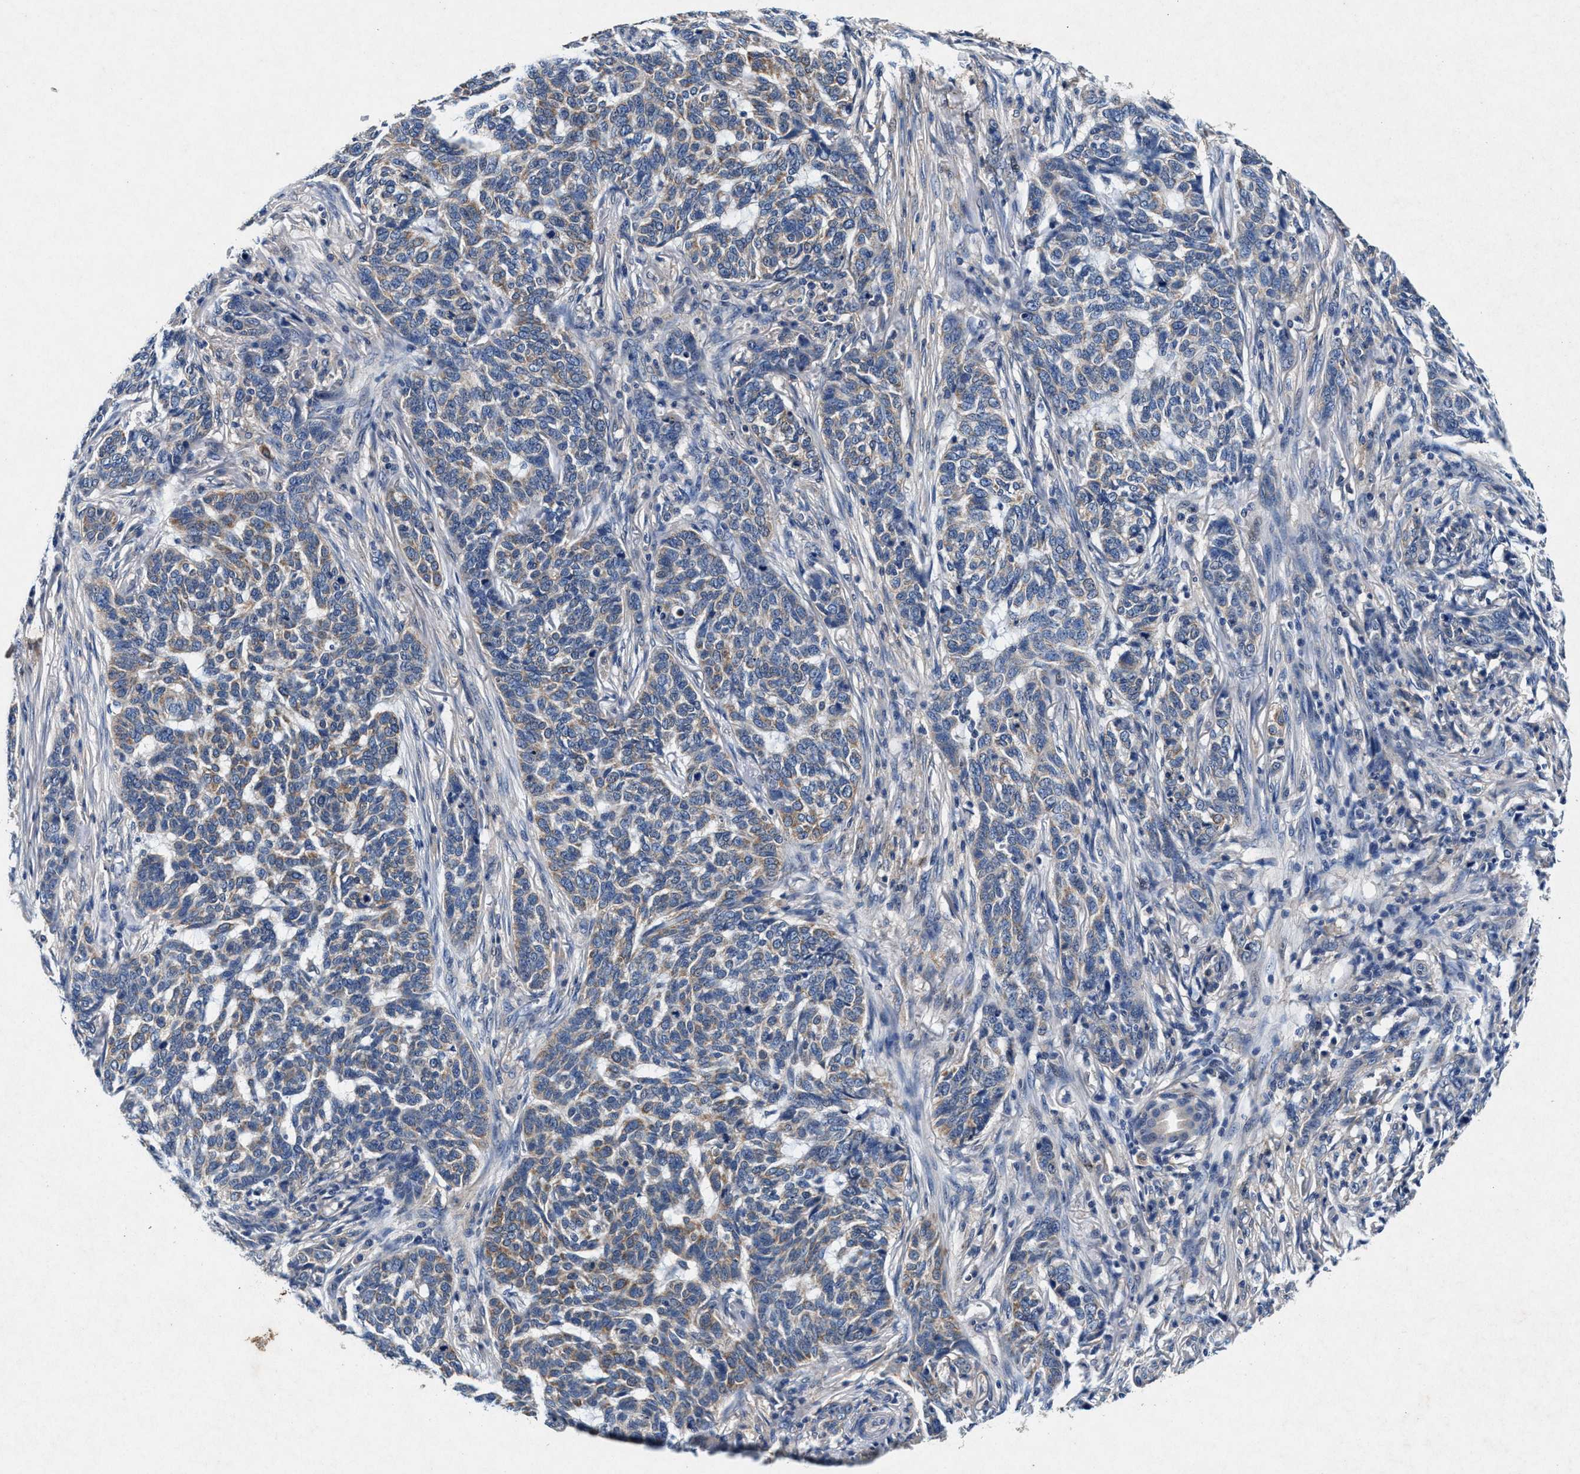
{"staining": {"intensity": "weak", "quantity": "25%-75%", "location": "cytoplasmic/membranous"}, "tissue": "skin cancer", "cell_type": "Tumor cells", "image_type": "cancer", "snomed": [{"axis": "morphology", "description": "Basal cell carcinoma"}, {"axis": "topography", "description": "Skin"}], "caption": "Skin cancer (basal cell carcinoma) stained for a protein (brown) reveals weak cytoplasmic/membranous positive positivity in about 25%-75% of tumor cells.", "gene": "SLC8A1", "patient": {"sex": "male", "age": 85}}